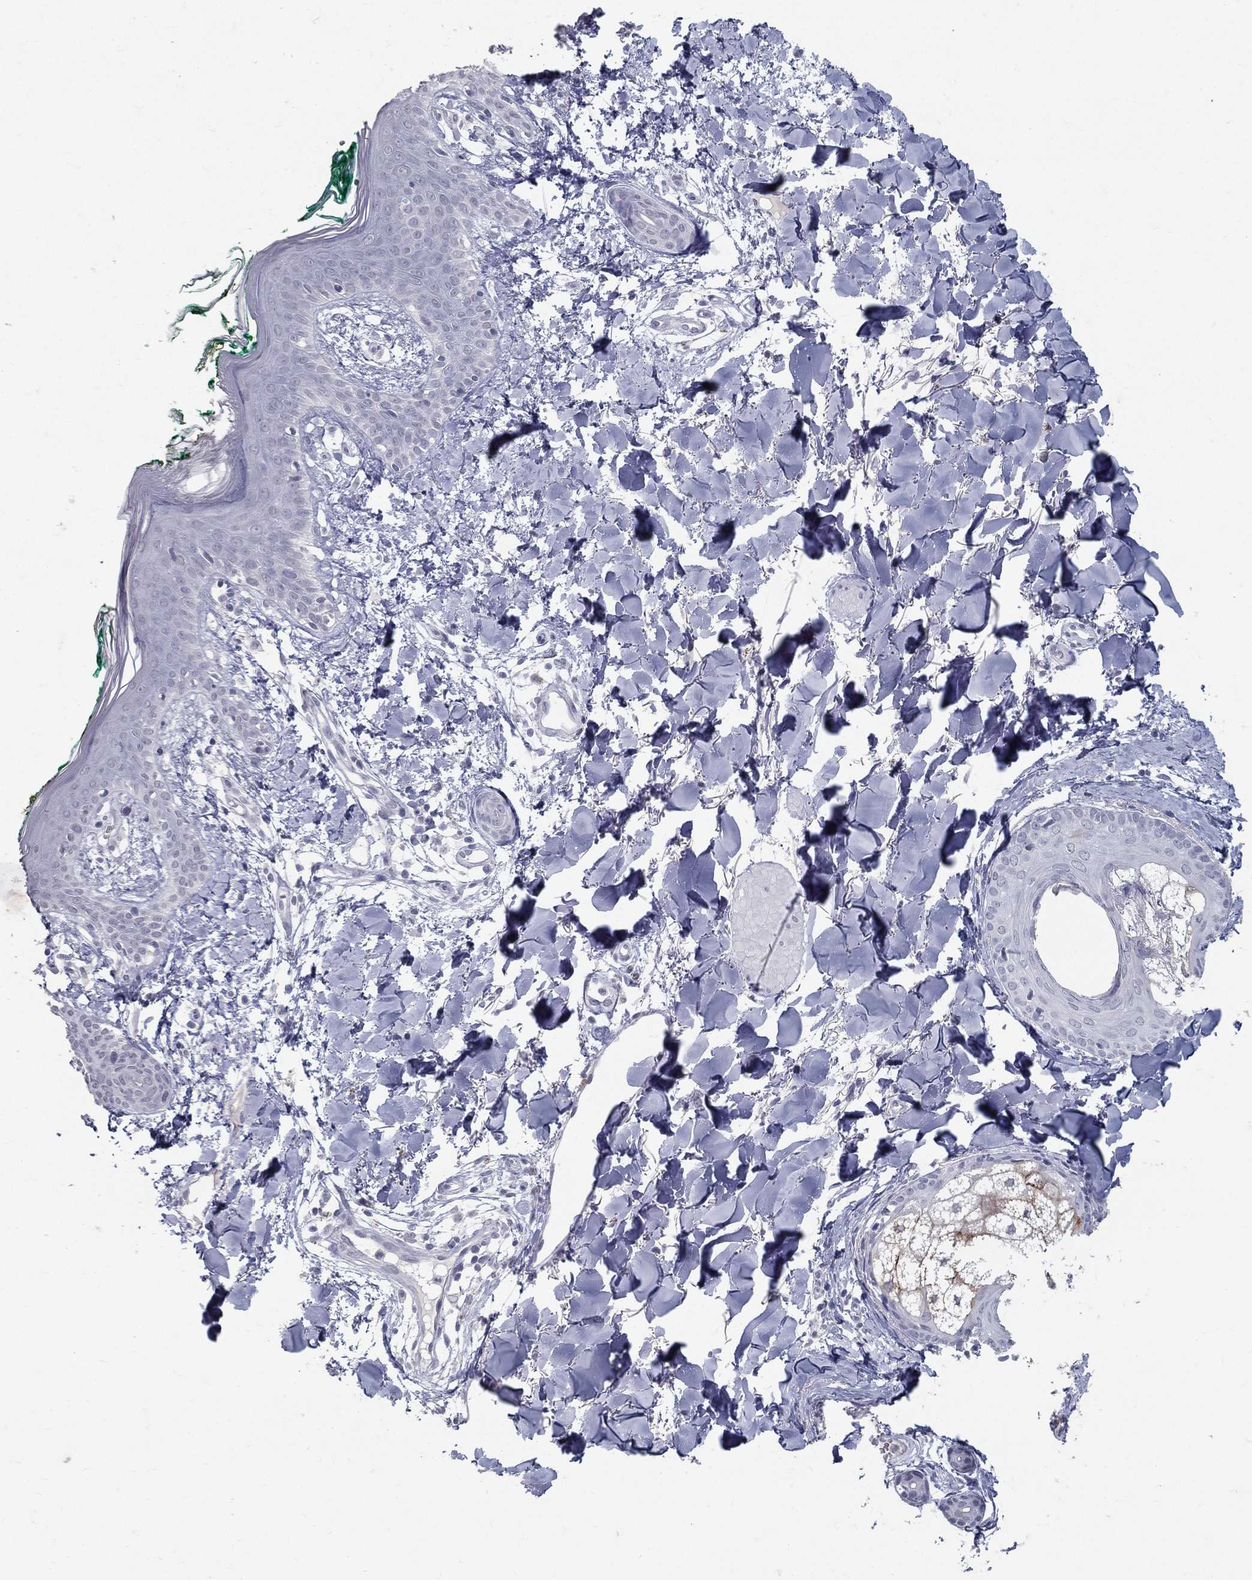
{"staining": {"intensity": "negative", "quantity": "none", "location": "none"}, "tissue": "skin", "cell_type": "Fibroblasts", "image_type": "normal", "snomed": [{"axis": "morphology", "description": "Normal tissue, NOS"}, {"axis": "morphology", "description": "Malignant melanoma, NOS"}, {"axis": "topography", "description": "Skin"}], "caption": "DAB immunohistochemical staining of unremarkable human skin shows no significant positivity in fibroblasts. (Brightfield microscopy of DAB immunohistochemistry (IHC) at high magnification).", "gene": "ACE2", "patient": {"sex": "female", "age": 34}}